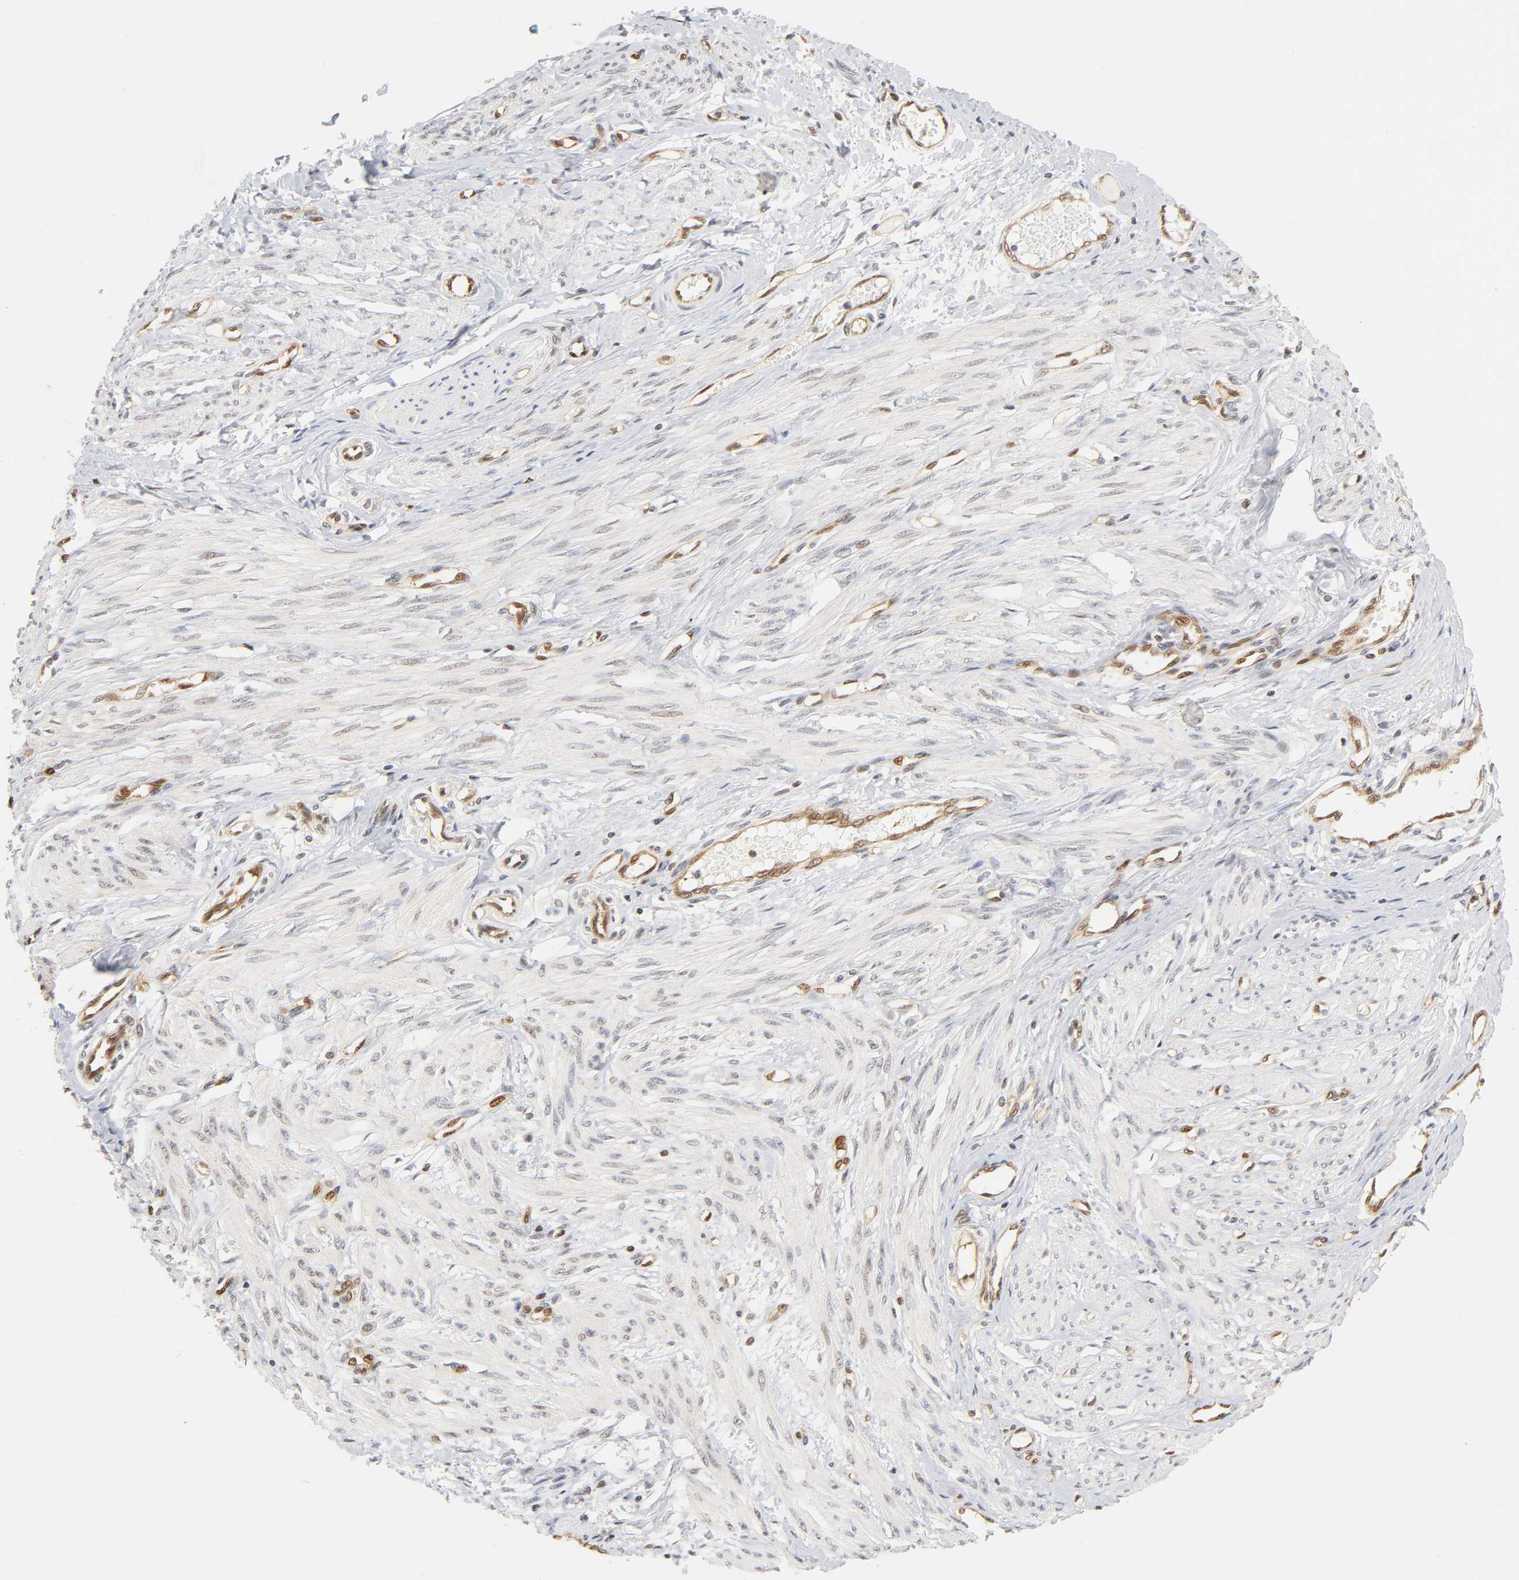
{"staining": {"intensity": "negative", "quantity": "none", "location": "none"}, "tissue": "smooth muscle", "cell_type": "Smooth muscle cells", "image_type": "normal", "snomed": [{"axis": "morphology", "description": "Normal tissue, NOS"}, {"axis": "topography", "description": "Smooth muscle"}, {"axis": "topography", "description": "Uterus"}], "caption": "There is no significant positivity in smooth muscle cells of smooth muscle.", "gene": "CDC37", "patient": {"sex": "female", "age": 39}}